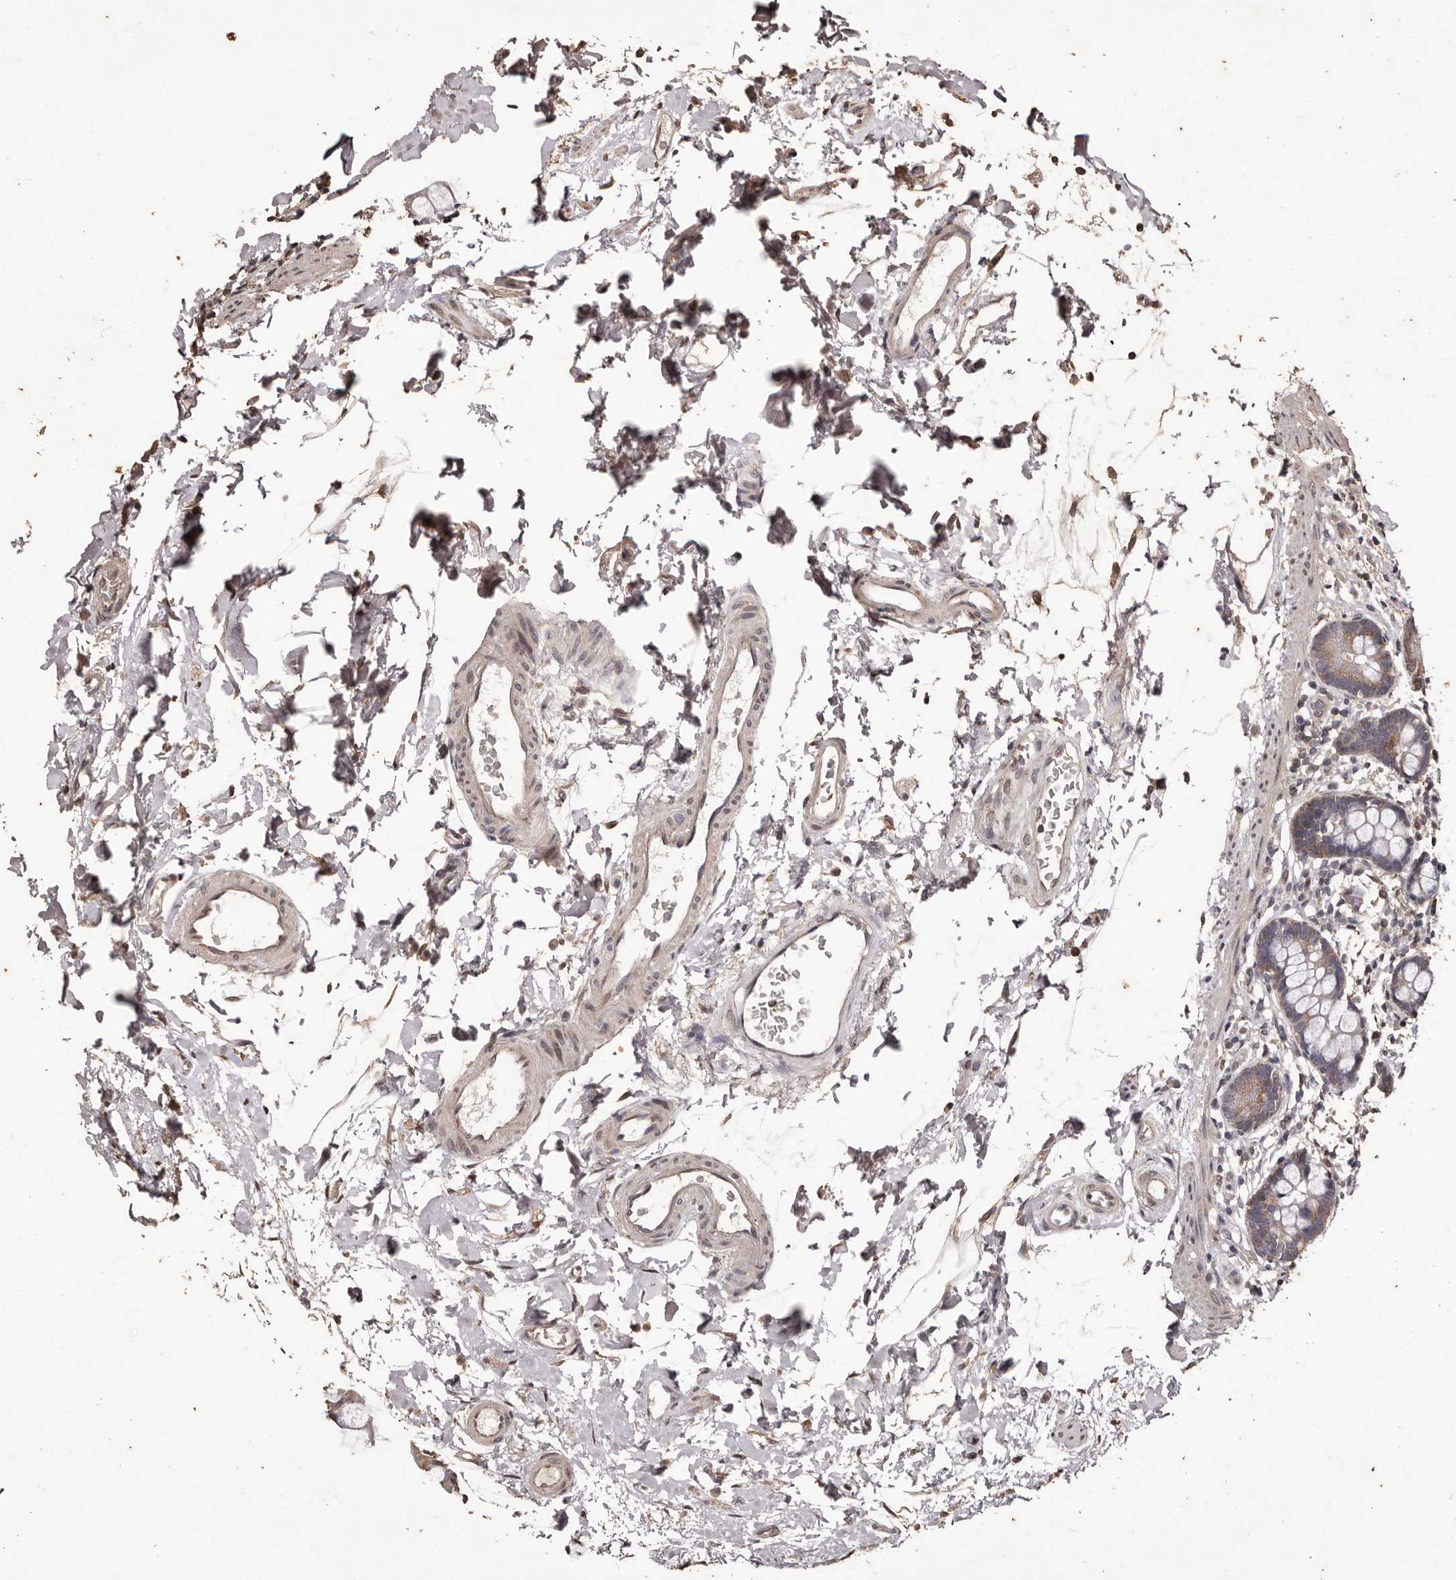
{"staining": {"intensity": "weak", "quantity": "<25%", "location": "cytoplasmic/membranous"}, "tissue": "small intestine", "cell_type": "Glandular cells", "image_type": "normal", "snomed": [{"axis": "morphology", "description": "Normal tissue, NOS"}, {"axis": "topography", "description": "Small intestine"}], "caption": "High magnification brightfield microscopy of normal small intestine stained with DAB (brown) and counterstained with hematoxylin (blue): glandular cells show no significant positivity. The staining was performed using DAB (3,3'-diaminobenzidine) to visualize the protein expression in brown, while the nuclei were stained in blue with hematoxylin (Magnification: 20x).", "gene": "NAV1", "patient": {"sex": "female", "age": 84}}